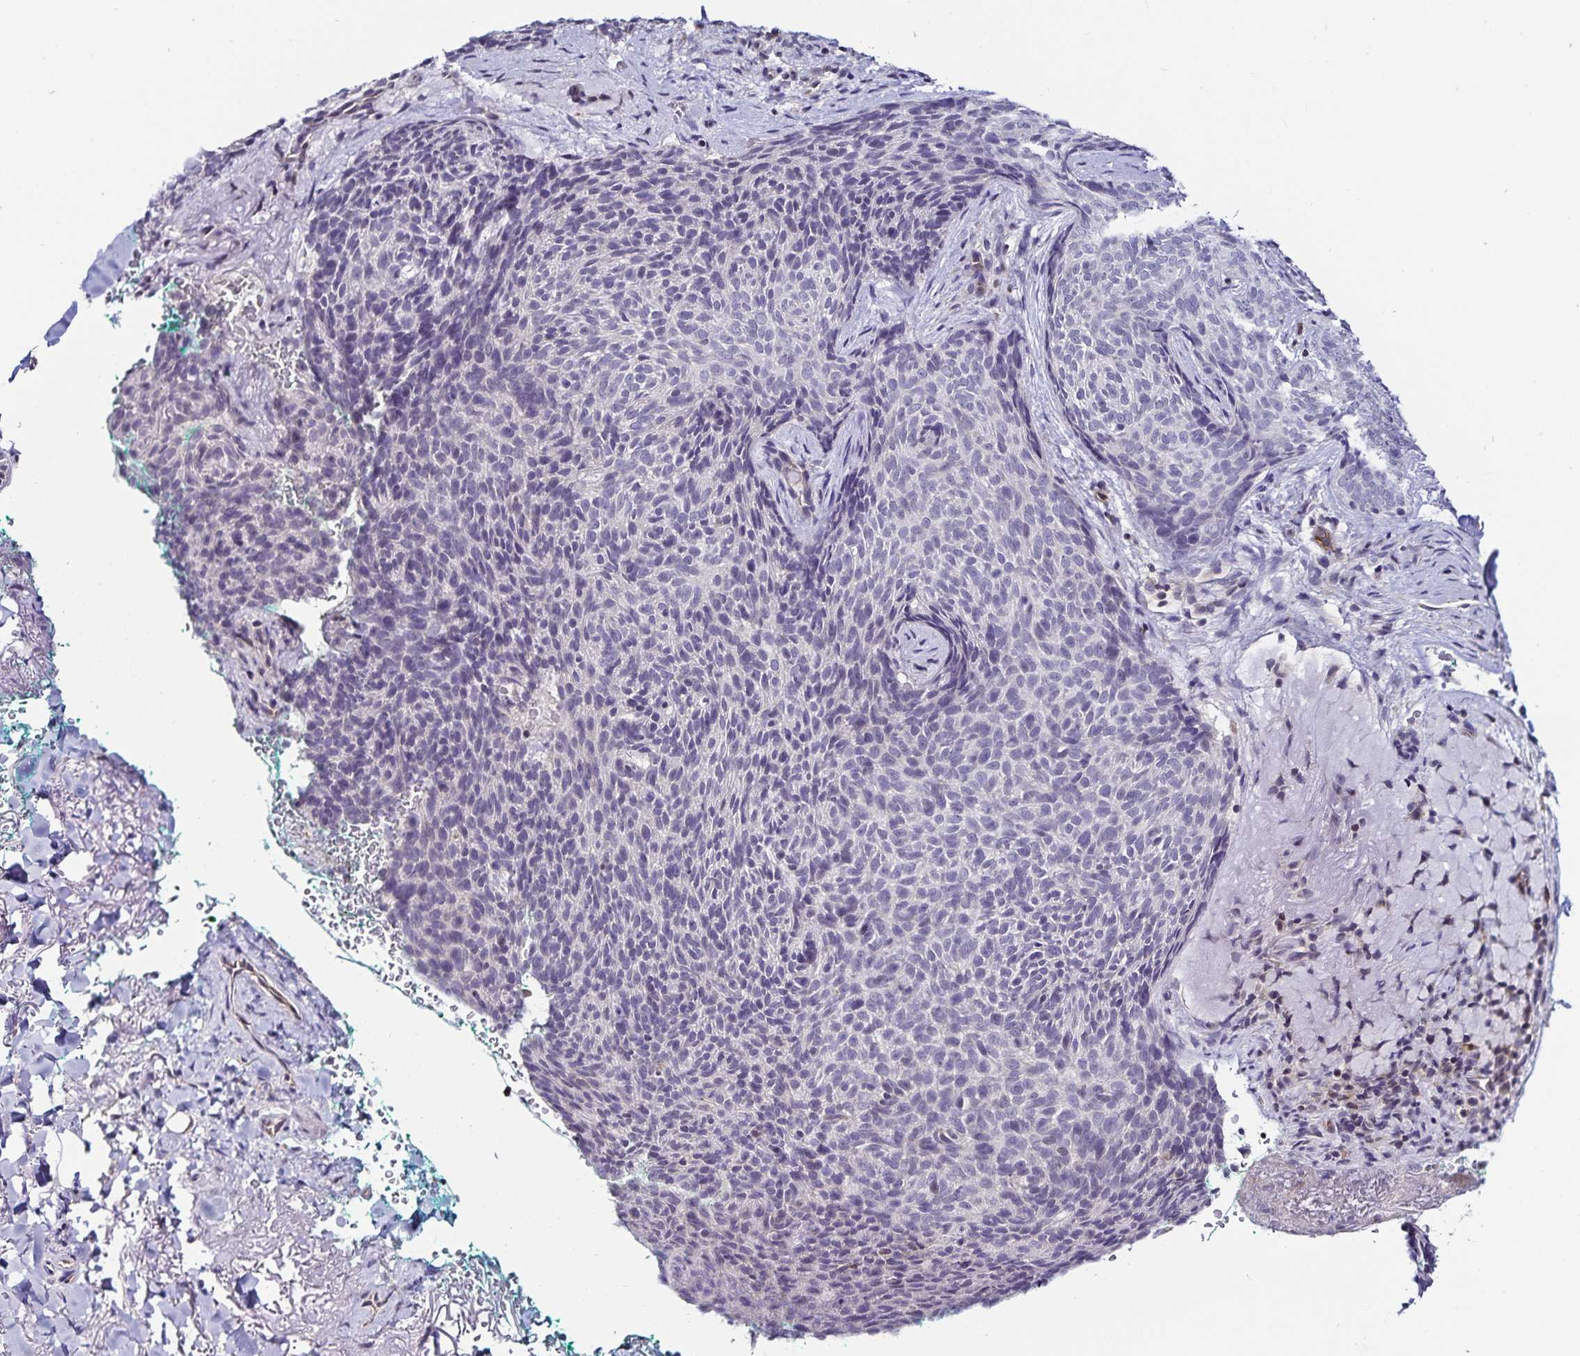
{"staining": {"intensity": "negative", "quantity": "none", "location": "none"}, "tissue": "skin cancer", "cell_type": "Tumor cells", "image_type": "cancer", "snomed": [{"axis": "morphology", "description": "Basal cell carcinoma"}, {"axis": "topography", "description": "Skin"}, {"axis": "topography", "description": "Skin of head"}], "caption": "An IHC image of skin cancer is shown. There is no staining in tumor cells of skin cancer.", "gene": "ACSL5", "patient": {"sex": "female", "age": 92}}